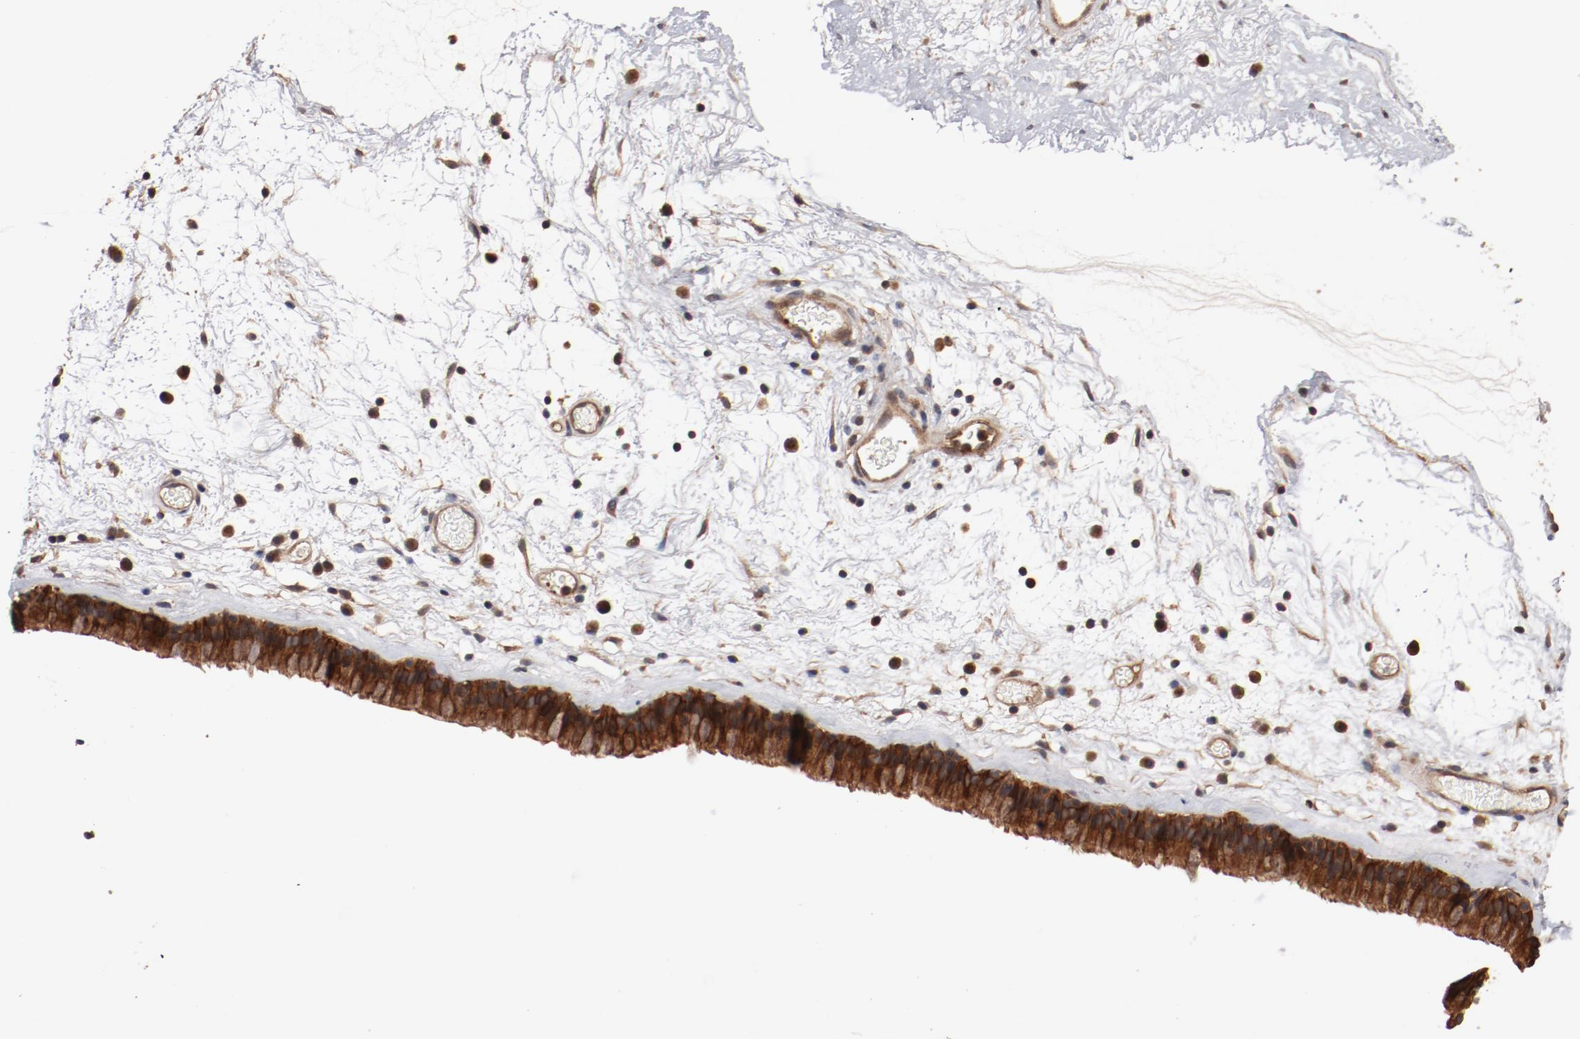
{"staining": {"intensity": "strong", "quantity": ">75%", "location": "cytoplasmic/membranous"}, "tissue": "nasopharynx", "cell_type": "Respiratory epithelial cells", "image_type": "normal", "snomed": [{"axis": "morphology", "description": "Normal tissue, NOS"}, {"axis": "morphology", "description": "Inflammation, NOS"}, {"axis": "topography", "description": "Nasopharynx"}], "caption": "IHC of normal nasopharynx reveals high levels of strong cytoplasmic/membranous expression in approximately >75% of respiratory epithelial cells.", "gene": "GUF1", "patient": {"sex": "male", "age": 48}}